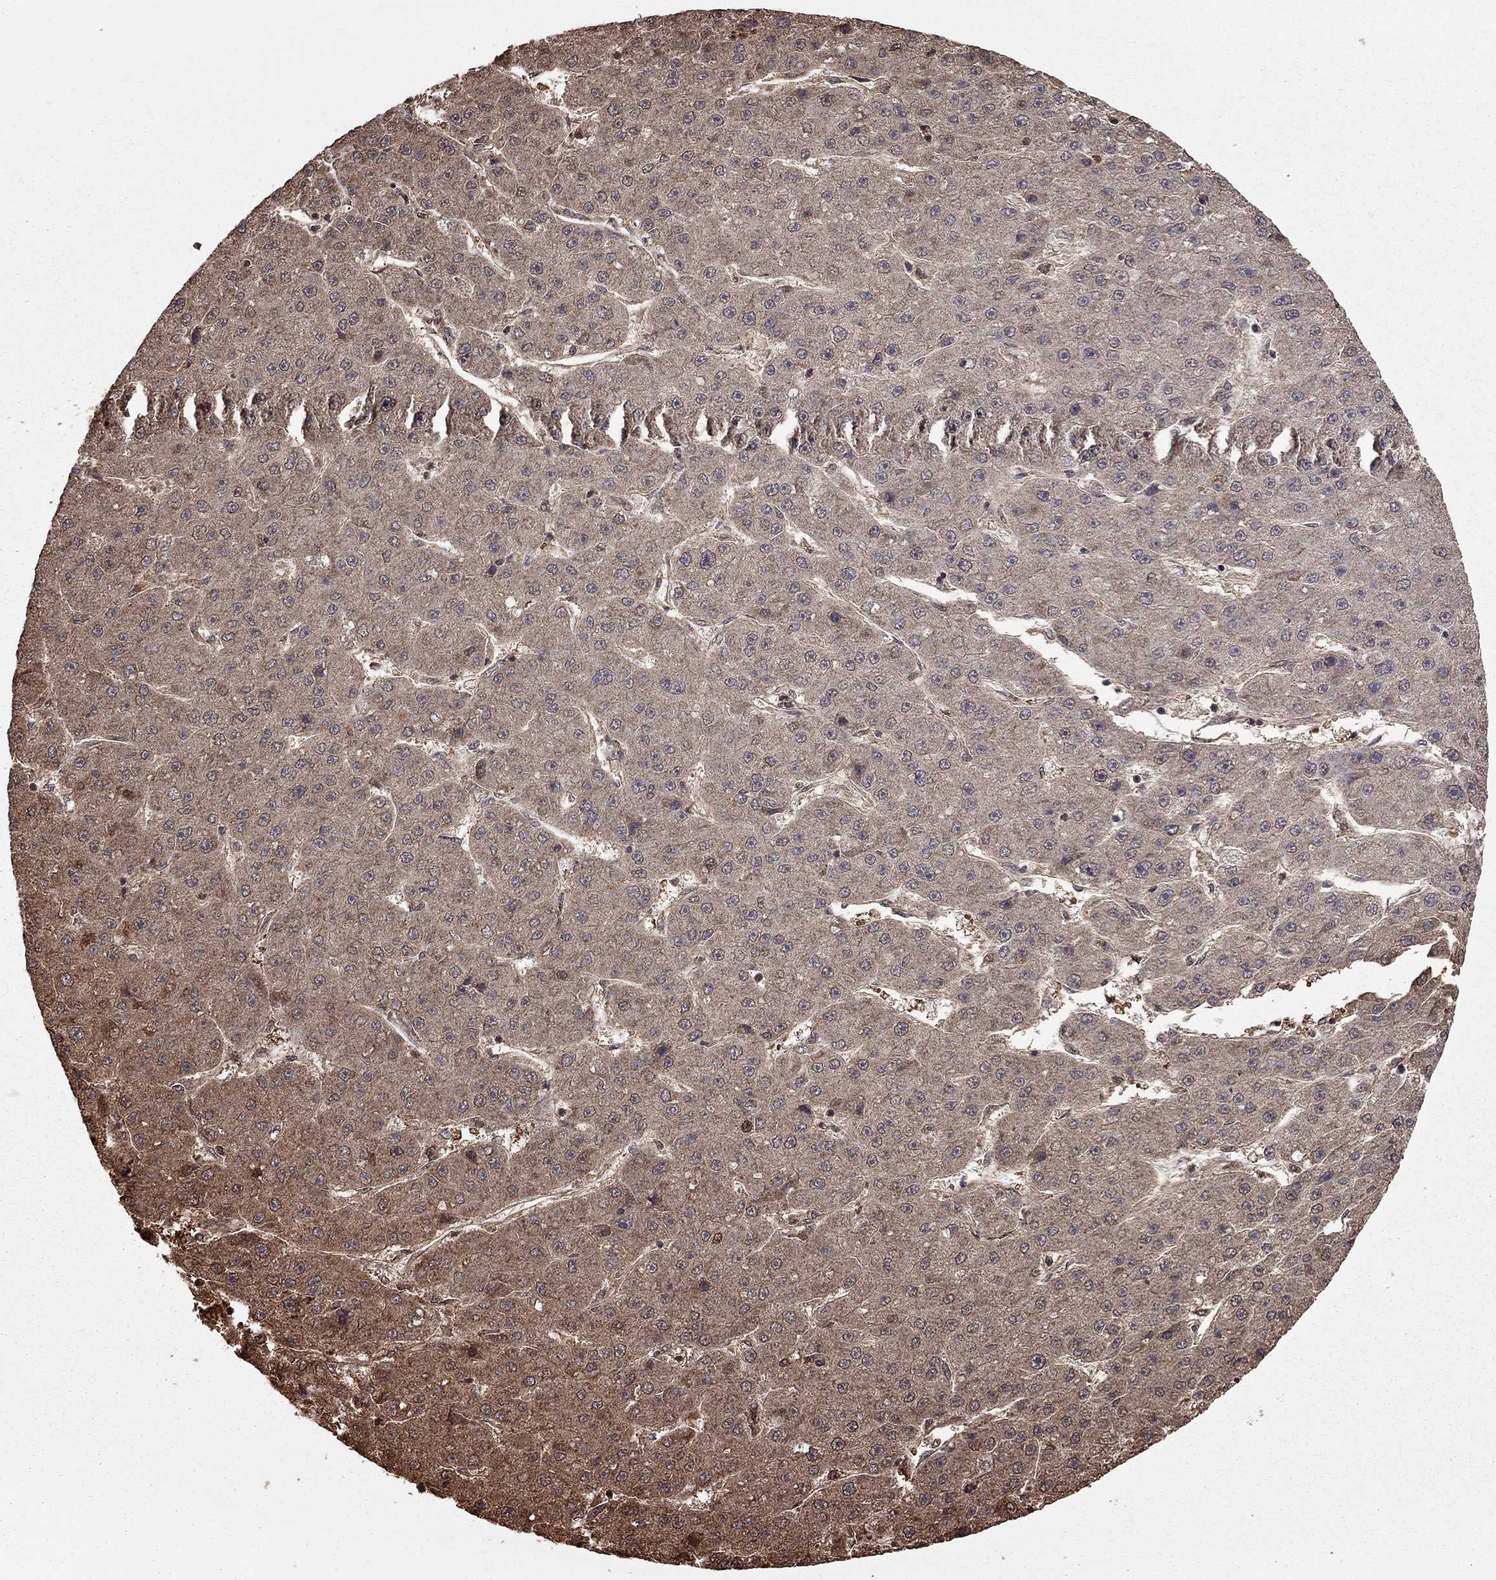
{"staining": {"intensity": "strong", "quantity": "<25%", "location": "cytoplasmic/membranous,nuclear"}, "tissue": "liver cancer", "cell_type": "Tumor cells", "image_type": "cancer", "snomed": [{"axis": "morphology", "description": "Carcinoma, Hepatocellular, NOS"}, {"axis": "topography", "description": "Liver"}], "caption": "IHC staining of liver cancer, which reveals medium levels of strong cytoplasmic/membranous and nuclear staining in about <25% of tumor cells indicating strong cytoplasmic/membranous and nuclear protein positivity. The staining was performed using DAB (3,3'-diaminobenzidine) (brown) for protein detection and nuclei were counterstained in hematoxylin (blue).", "gene": "HDAC3", "patient": {"sex": "male", "age": 67}}